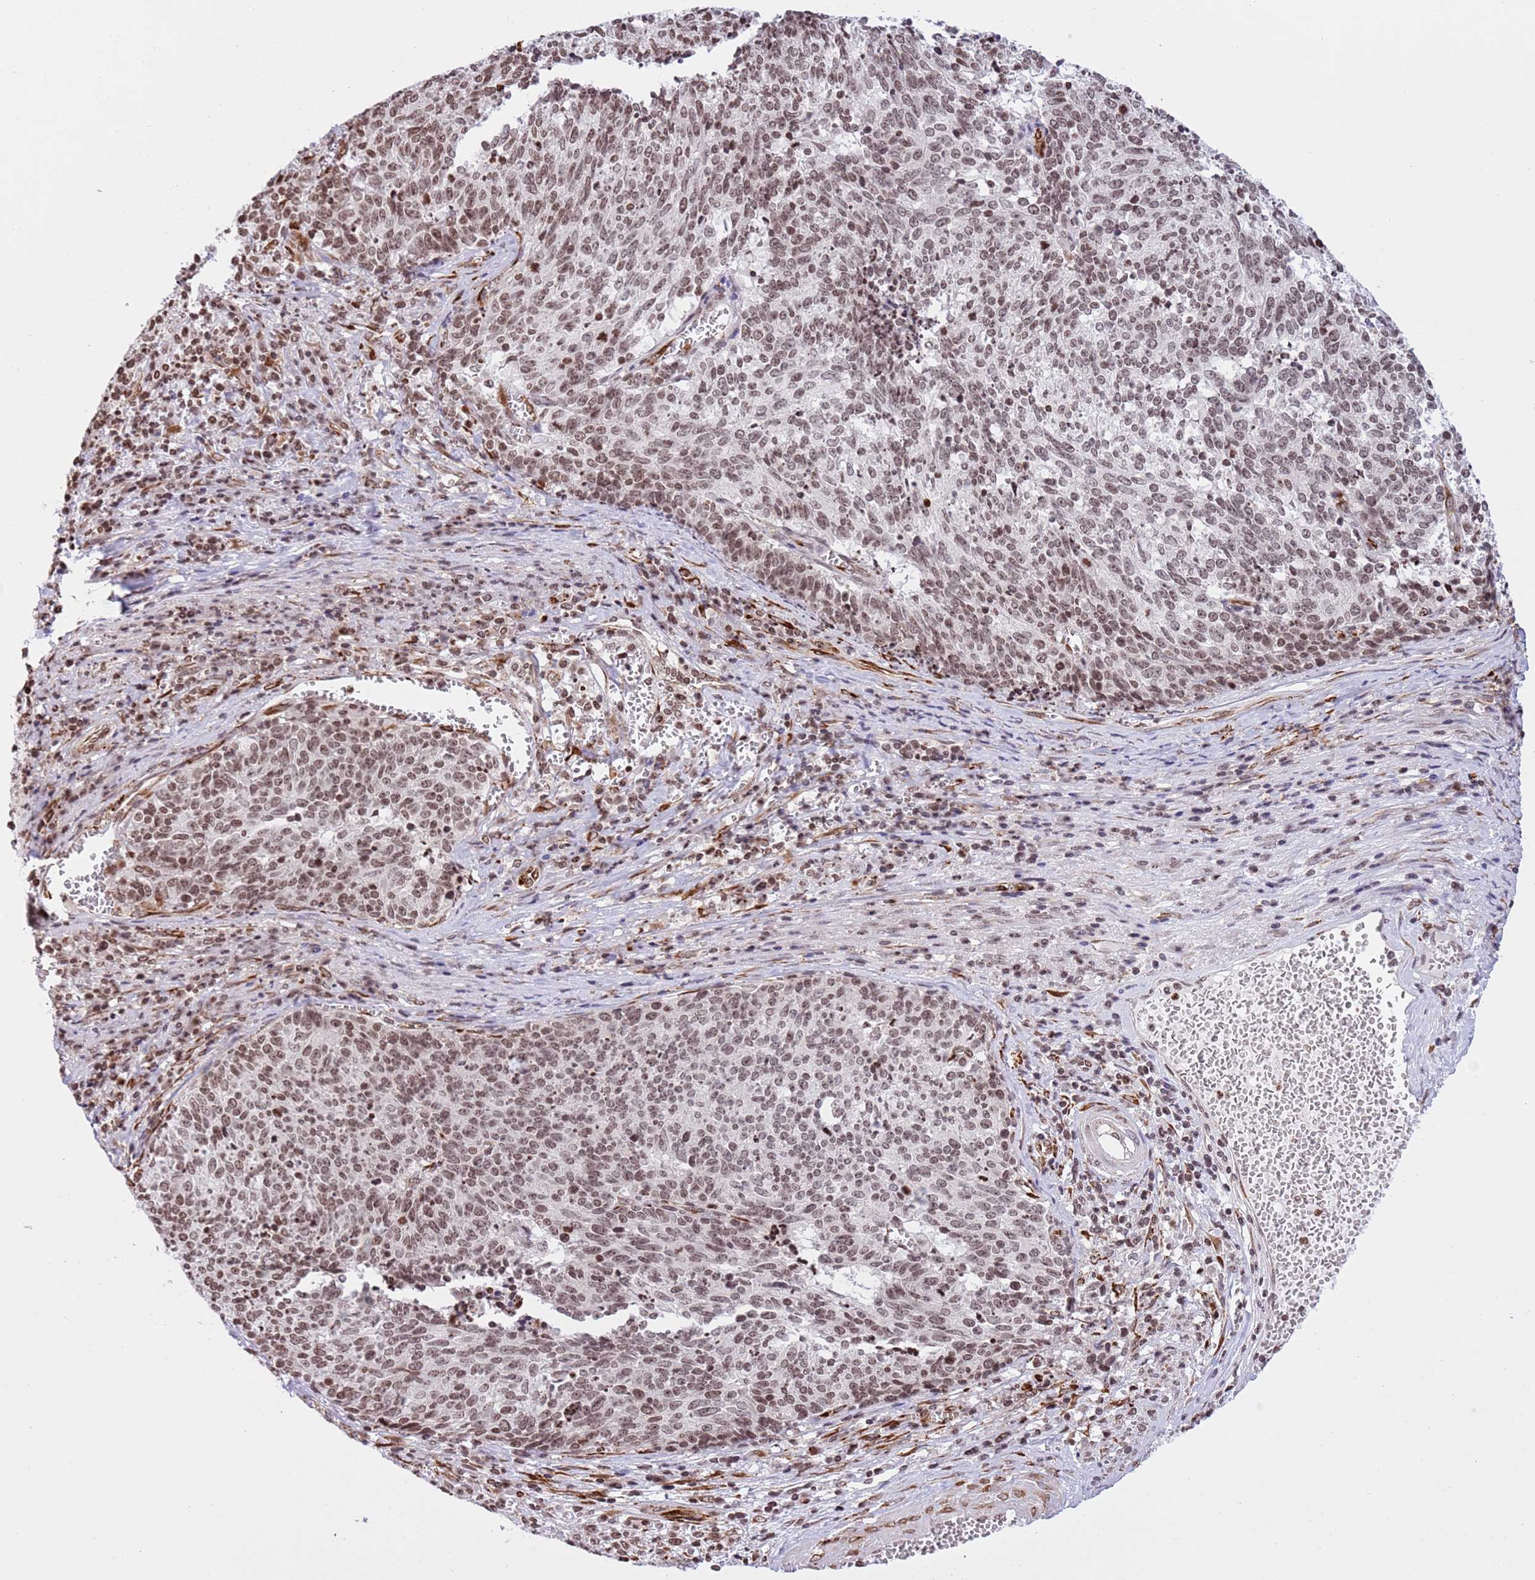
{"staining": {"intensity": "moderate", "quantity": ">75%", "location": "nuclear"}, "tissue": "cervical cancer", "cell_type": "Tumor cells", "image_type": "cancer", "snomed": [{"axis": "morphology", "description": "Squamous cell carcinoma, NOS"}, {"axis": "topography", "description": "Cervix"}], "caption": "Immunohistochemical staining of cervical cancer demonstrates medium levels of moderate nuclear positivity in about >75% of tumor cells.", "gene": "NRIP1", "patient": {"sex": "female", "age": 29}}